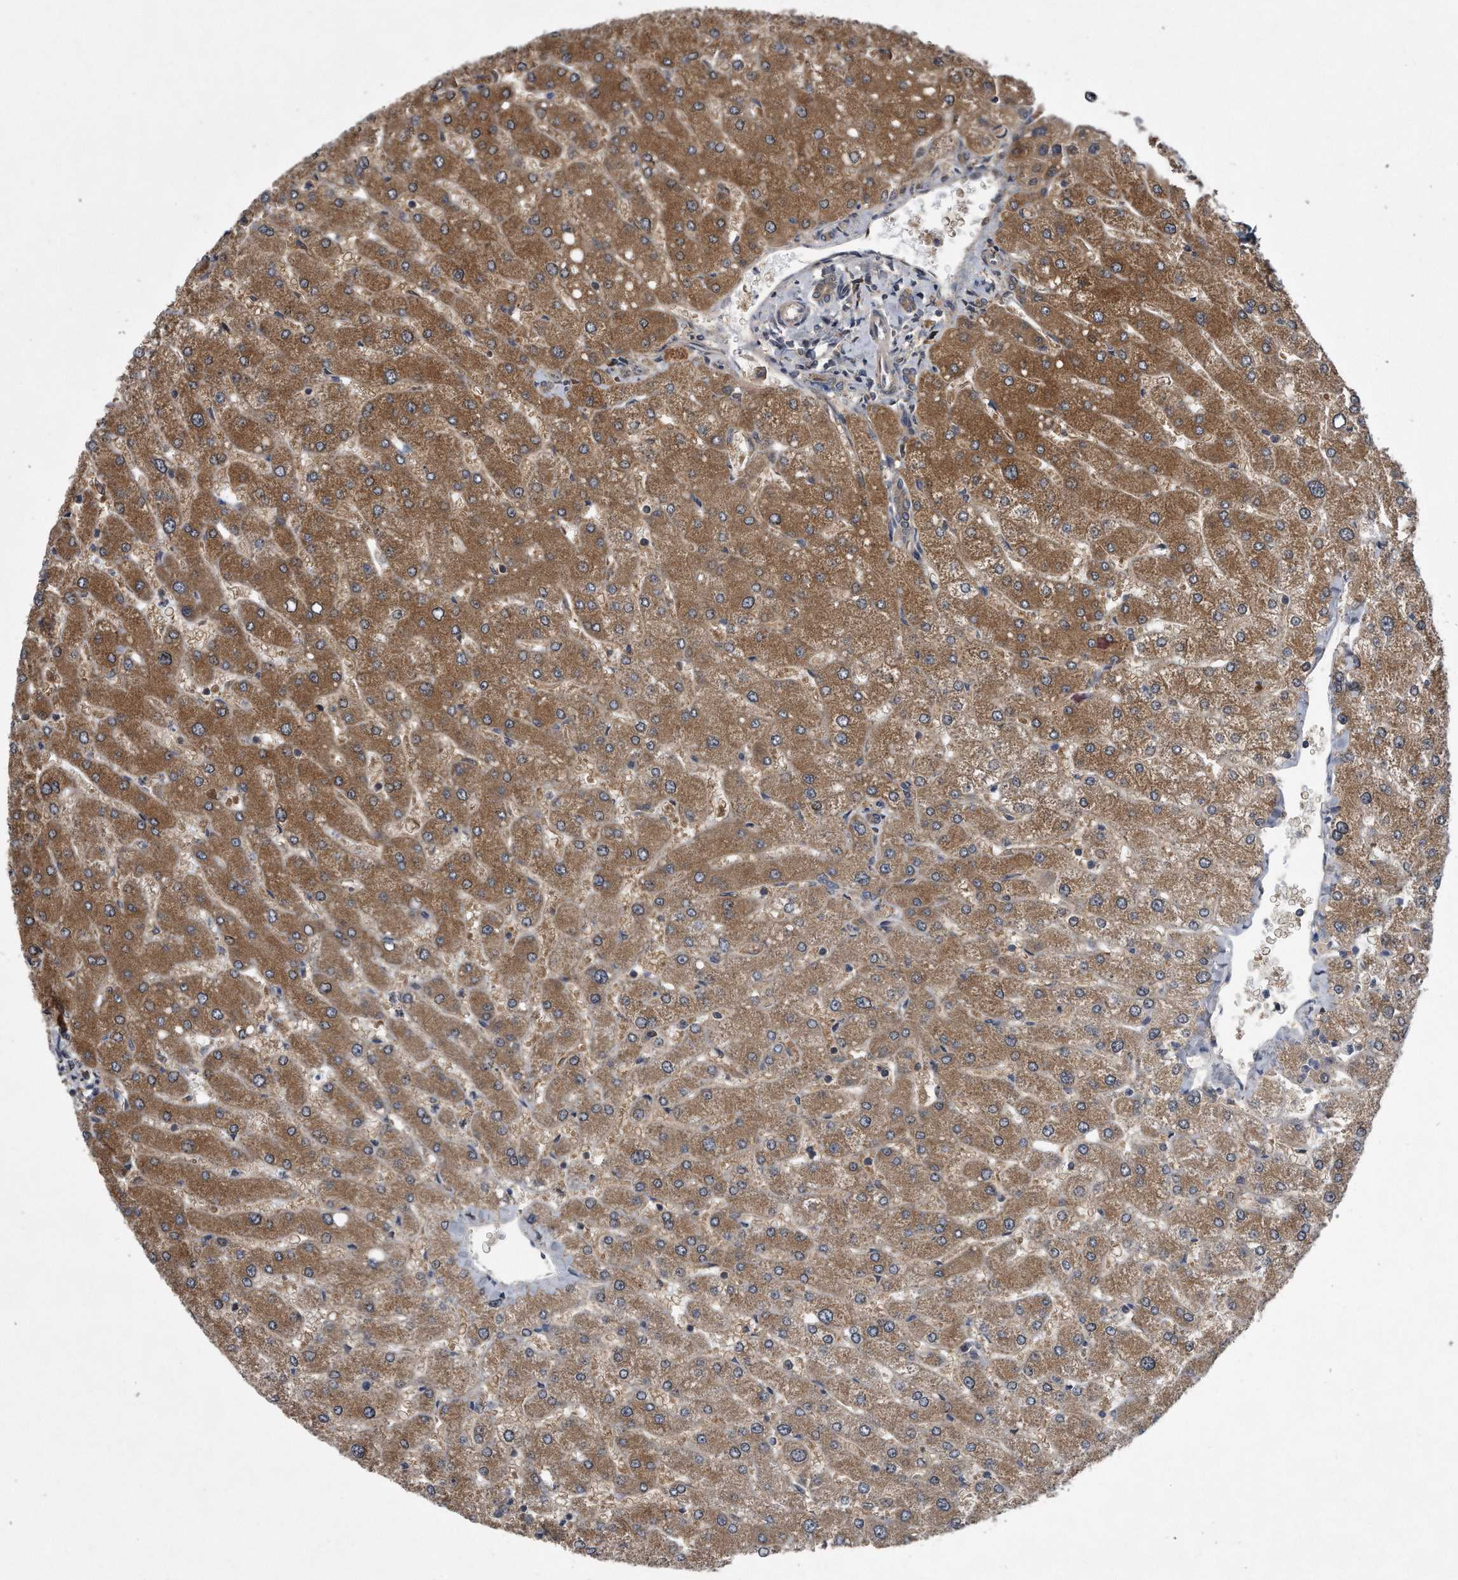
{"staining": {"intensity": "moderate", "quantity": ">75%", "location": "cytoplasmic/membranous"}, "tissue": "liver", "cell_type": "Cholangiocytes", "image_type": "normal", "snomed": [{"axis": "morphology", "description": "Normal tissue, NOS"}, {"axis": "topography", "description": "Liver"}], "caption": "High-magnification brightfield microscopy of unremarkable liver stained with DAB (brown) and counterstained with hematoxylin (blue). cholangiocytes exhibit moderate cytoplasmic/membranous staining is identified in about>75% of cells.", "gene": "ALPK2", "patient": {"sex": "male", "age": 55}}